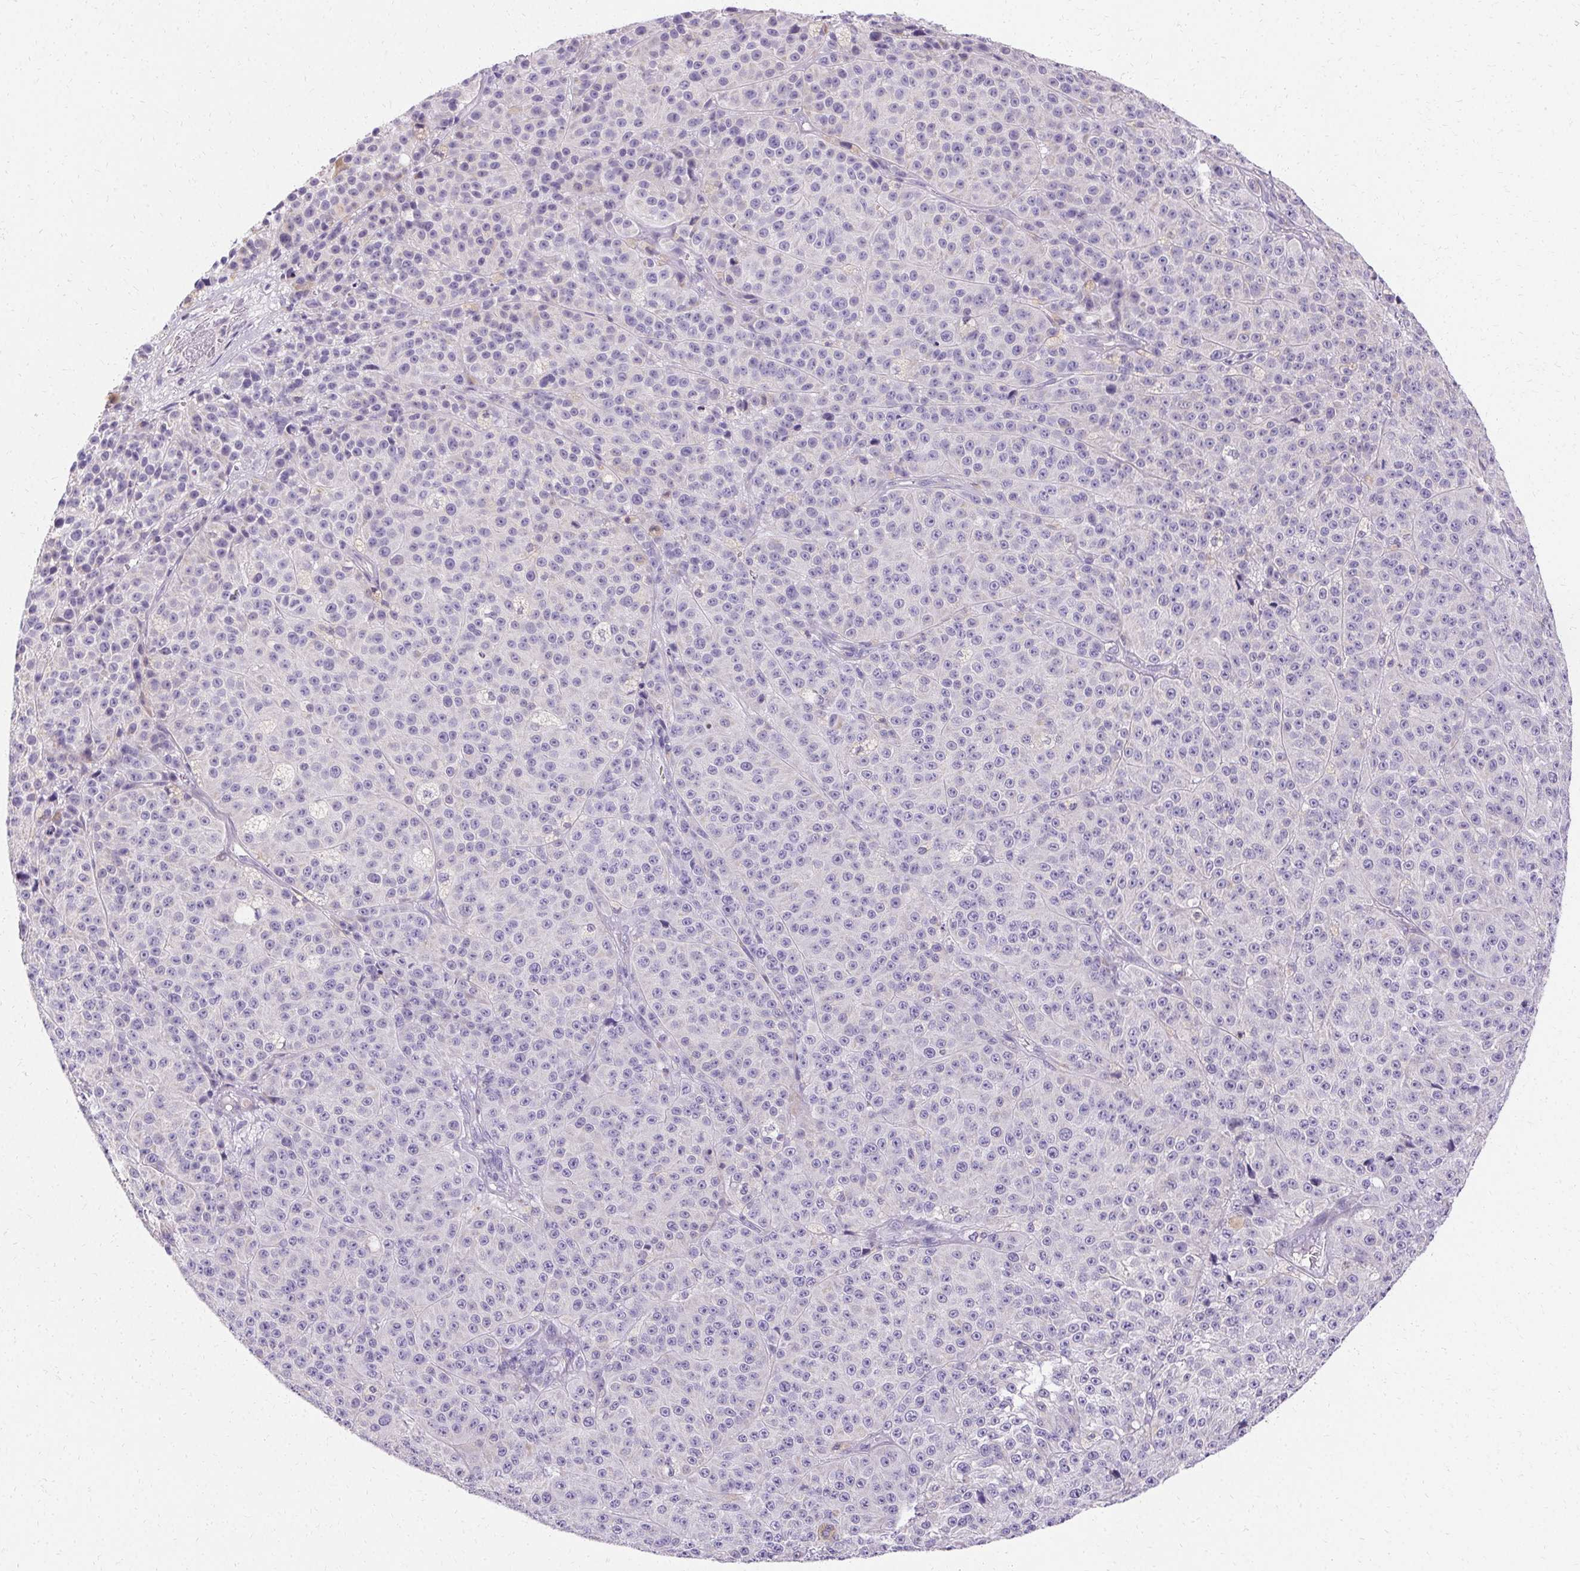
{"staining": {"intensity": "negative", "quantity": "none", "location": "none"}, "tissue": "melanoma", "cell_type": "Tumor cells", "image_type": "cancer", "snomed": [{"axis": "morphology", "description": "Malignant melanoma, NOS"}, {"axis": "topography", "description": "Skin"}], "caption": "Malignant melanoma stained for a protein using immunohistochemistry (IHC) exhibits no positivity tumor cells.", "gene": "ASGR2", "patient": {"sex": "female", "age": 58}}